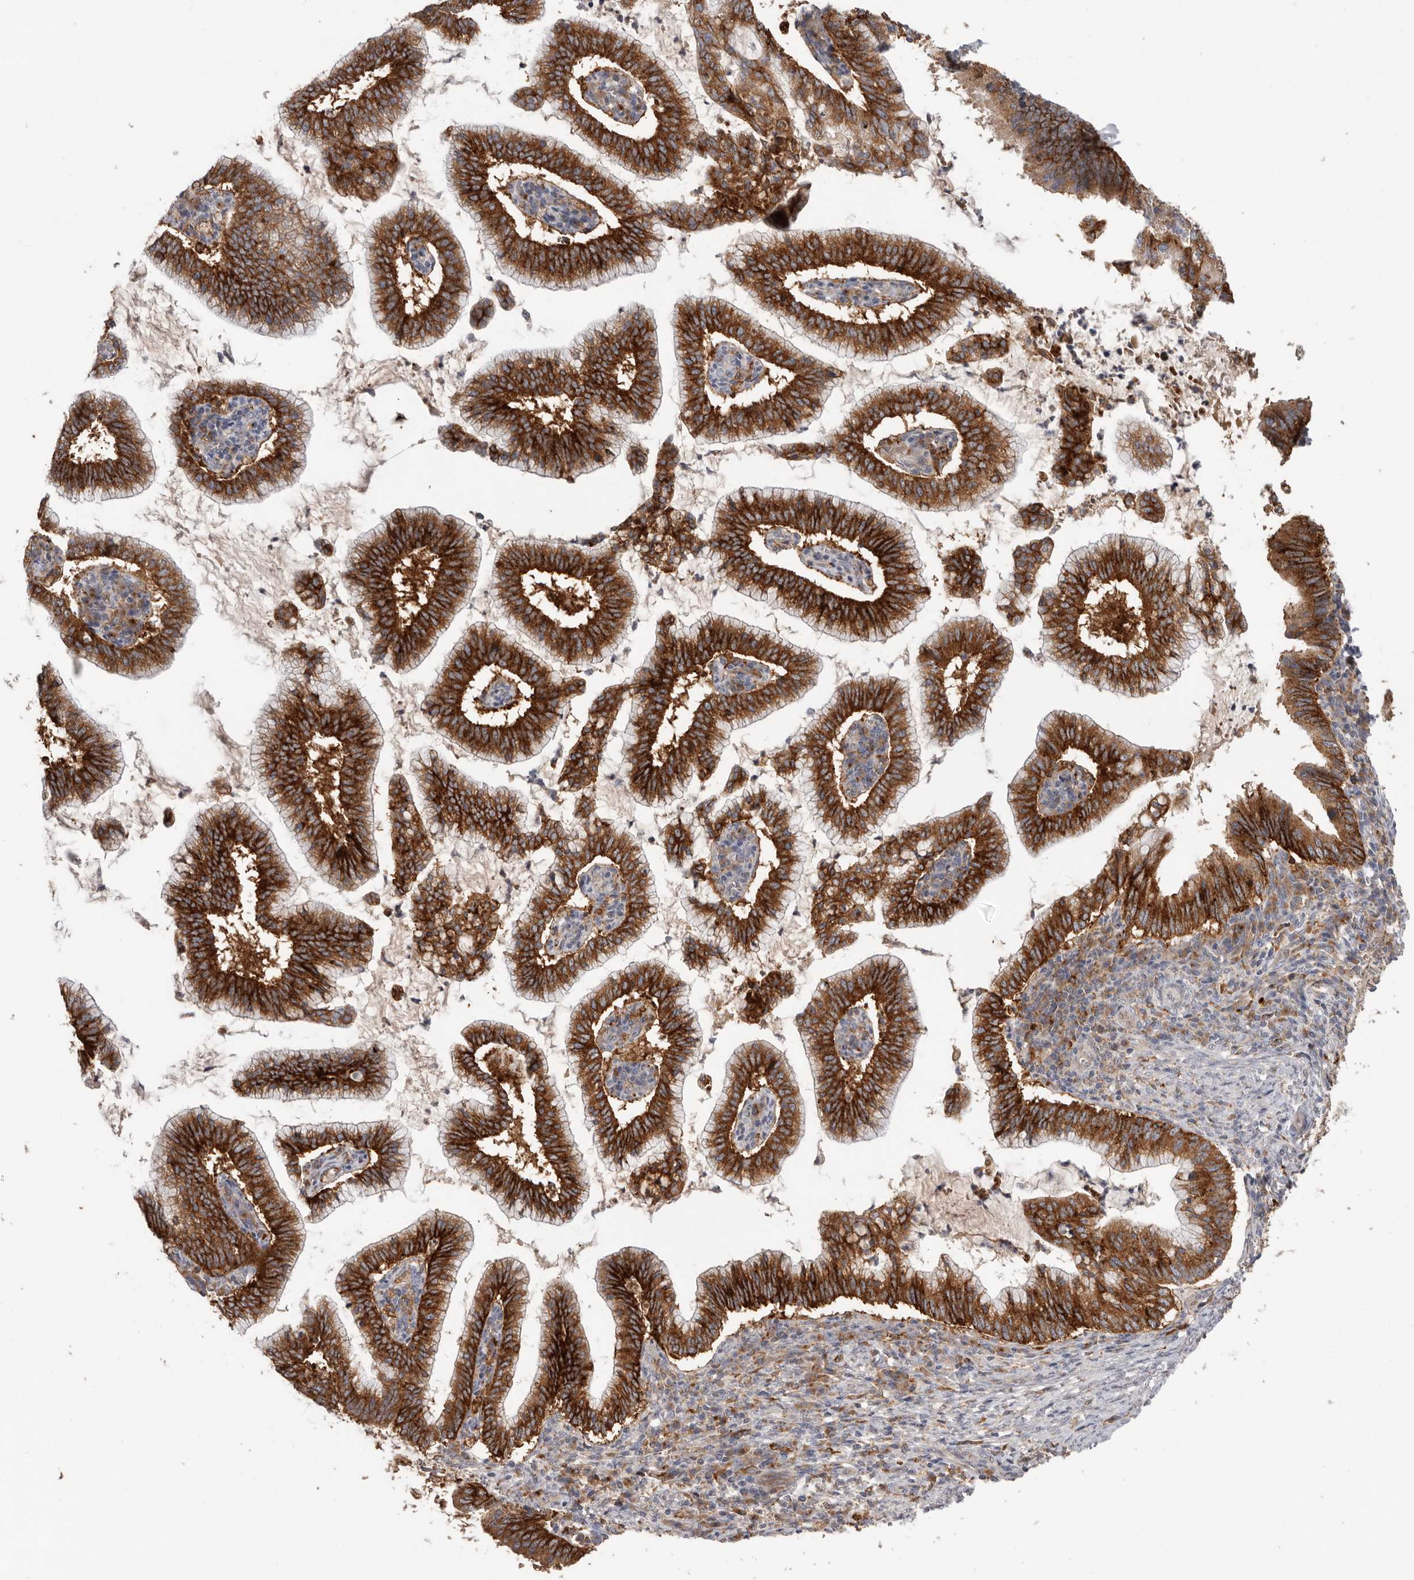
{"staining": {"intensity": "strong", "quantity": ">75%", "location": "cytoplasmic/membranous"}, "tissue": "cervical cancer", "cell_type": "Tumor cells", "image_type": "cancer", "snomed": [{"axis": "morphology", "description": "Adenocarcinoma, NOS"}, {"axis": "topography", "description": "Cervix"}], "caption": "Protein staining by IHC displays strong cytoplasmic/membranous expression in approximately >75% of tumor cells in cervical cancer (adenocarcinoma). The staining was performed using DAB, with brown indicating positive protein expression. Nuclei are stained blue with hematoxylin.", "gene": "TFRC", "patient": {"sex": "female", "age": 36}}